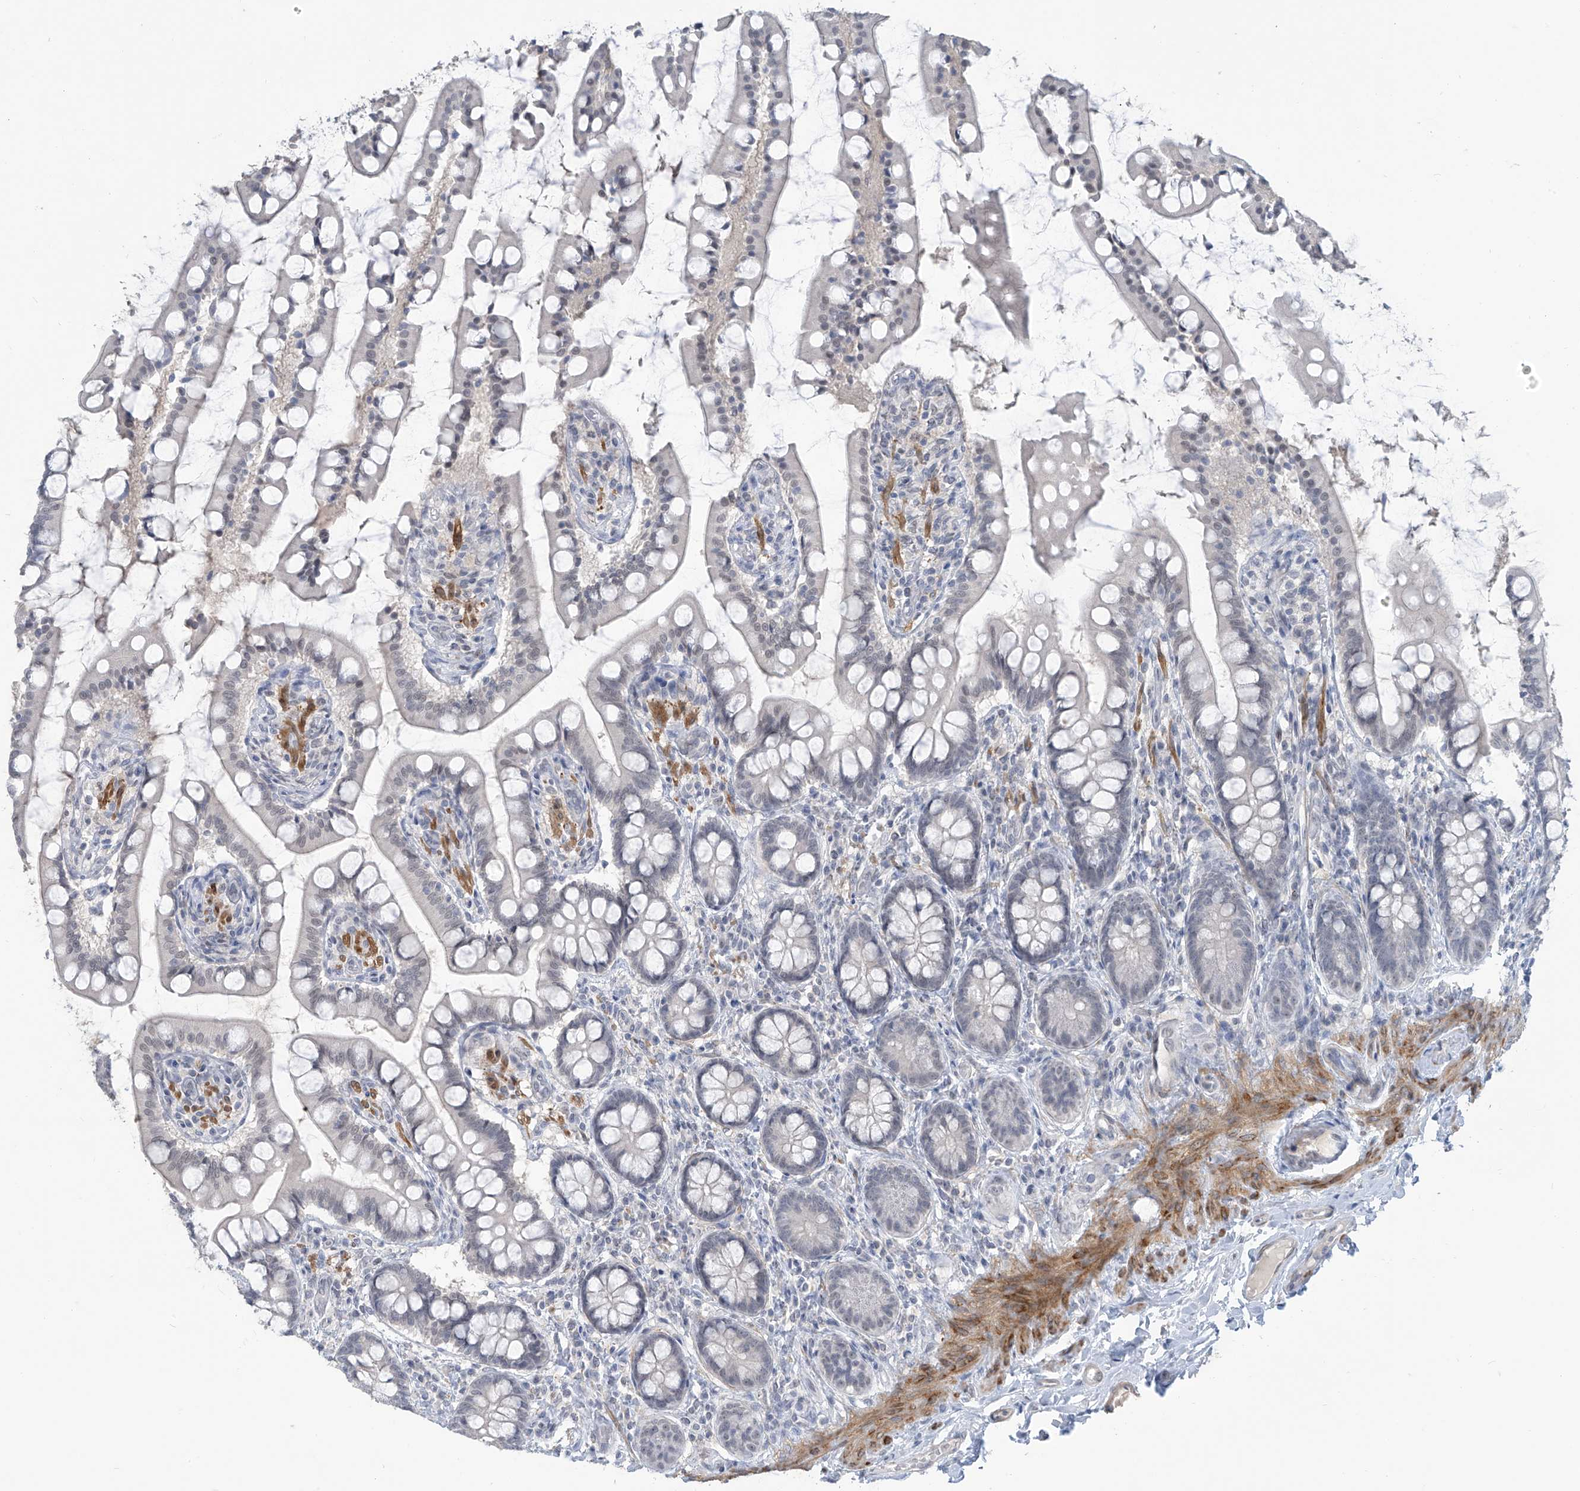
{"staining": {"intensity": "negative", "quantity": "none", "location": "none"}, "tissue": "small intestine", "cell_type": "Glandular cells", "image_type": "normal", "snomed": [{"axis": "morphology", "description": "Normal tissue, NOS"}, {"axis": "topography", "description": "Small intestine"}], "caption": "The micrograph reveals no significant positivity in glandular cells of small intestine.", "gene": "METAP1D", "patient": {"sex": "male", "age": 52}}